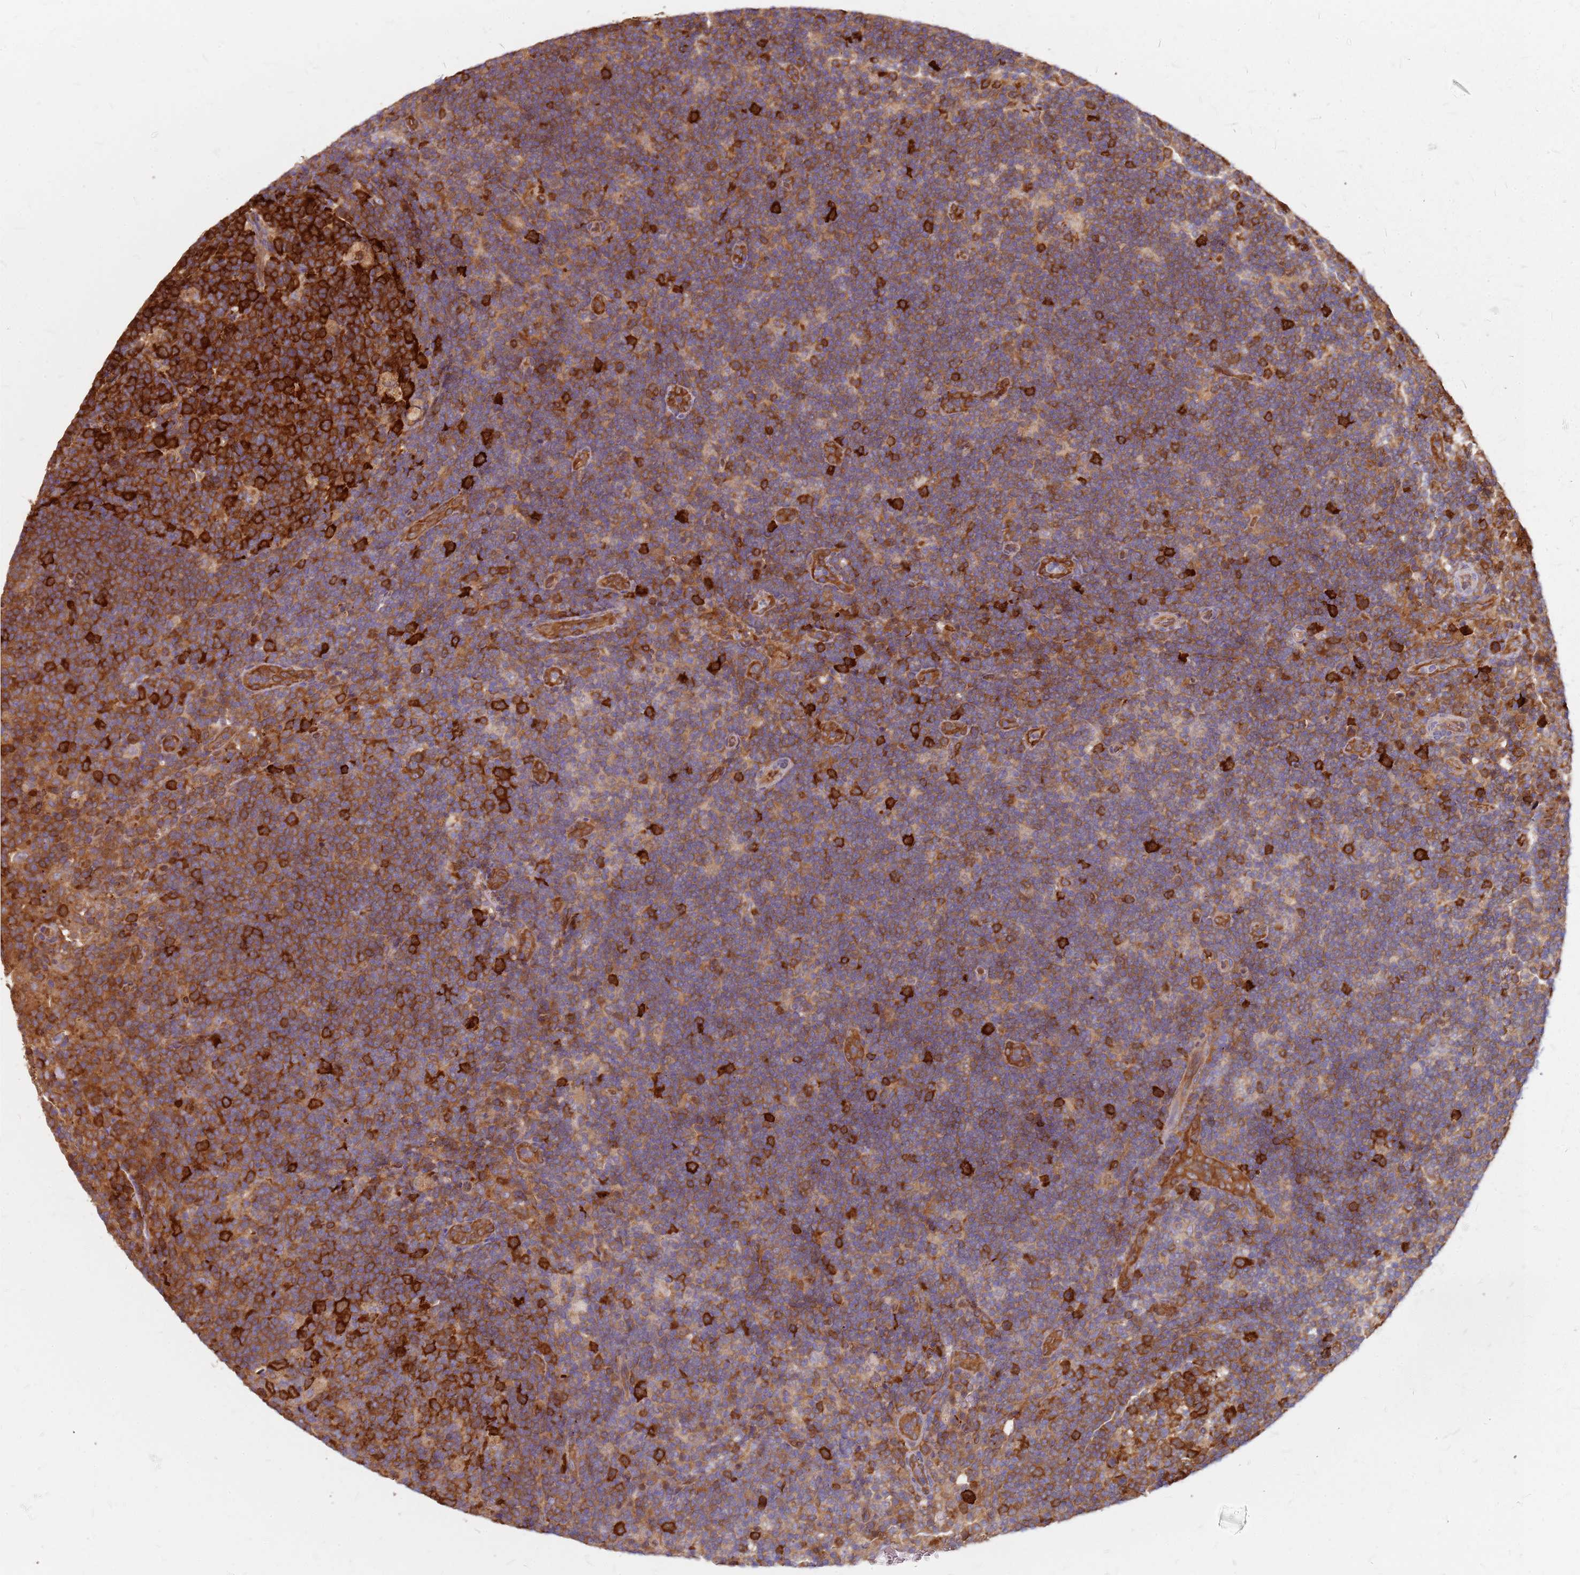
{"staining": {"intensity": "strong", "quantity": ">75%", "location": "cytoplasmic/membranous"}, "tissue": "lymph node", "cell_type": "Germinal center cells", "image_type": "normal", "snomed": [{"axis": "morphology", "description": "Normal tissue, NOS"}, {"axis": "topography", "description": "Lymph node"}], "caption": "The micrograph shows immunohistochemical staining of normal lymph node. There is strong cytoplasmic/membranous positivity is identified in approximately >75% of germinal center cells. (DAB (3,3'-diaminobenzidine) IHC with brightfield microscopy, high magnification).", "gene": "HDX", "patient": {"sex": "female", "age": 31}}